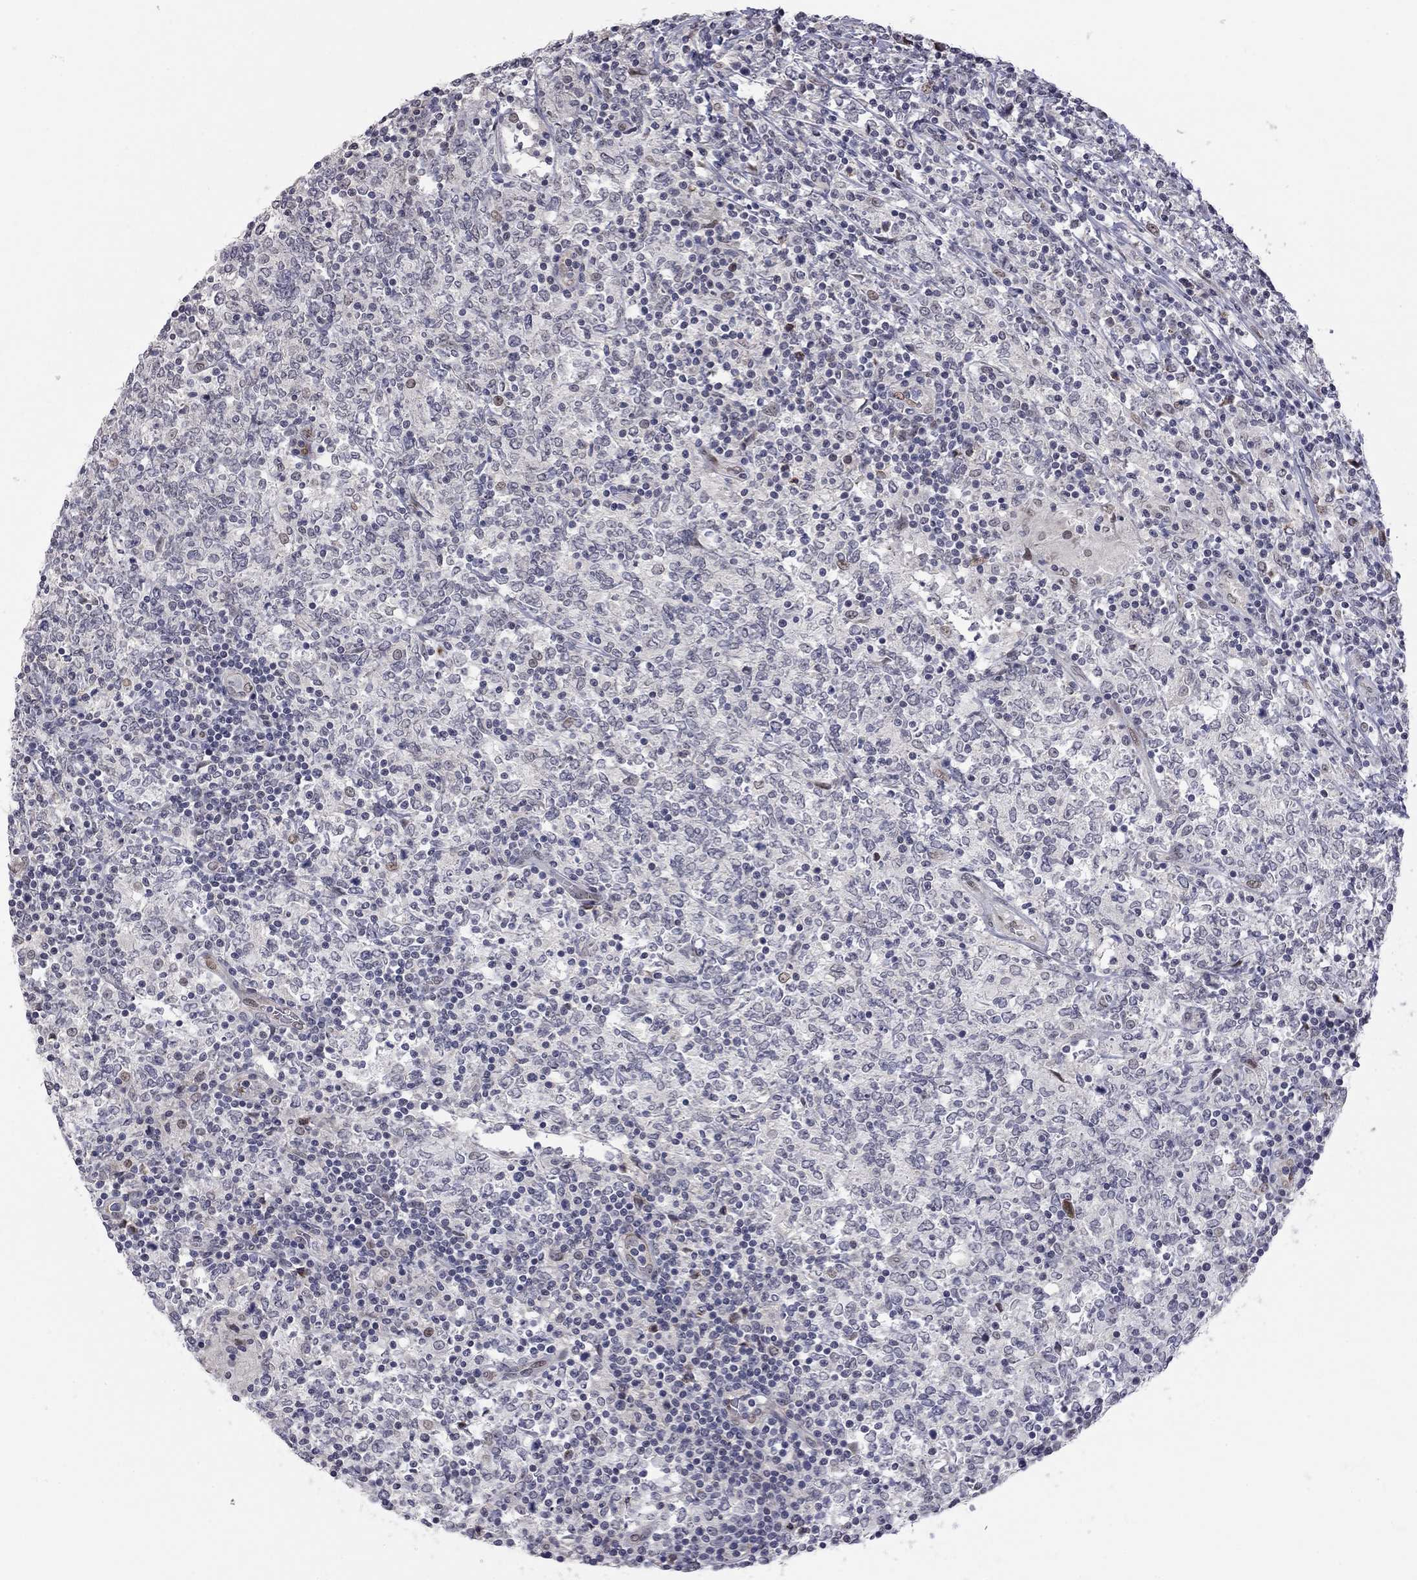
{"staining": {"intensity": "negative", "quantity": "none", "location": "none"}, "tissue": "lymphoma", "cell_type": "Tumor cells", "image_type": "cancer", "snomed": [{"axis": "morphology", "description": "Malignant lymphoma, non-Hodgkin's type, High grade"}, {"axis": "topography", "description": "Lymph node"}], "caption": "Tumor cells show no significant protein staining in lymphoma. (DAB (3,3'-diaminobenzidine) immunohistochemistry (IHC) visualized using brightfield microscopy, high magnification).", "gene": "MC3R", "patient": {"sex": "female", "age": 84}}